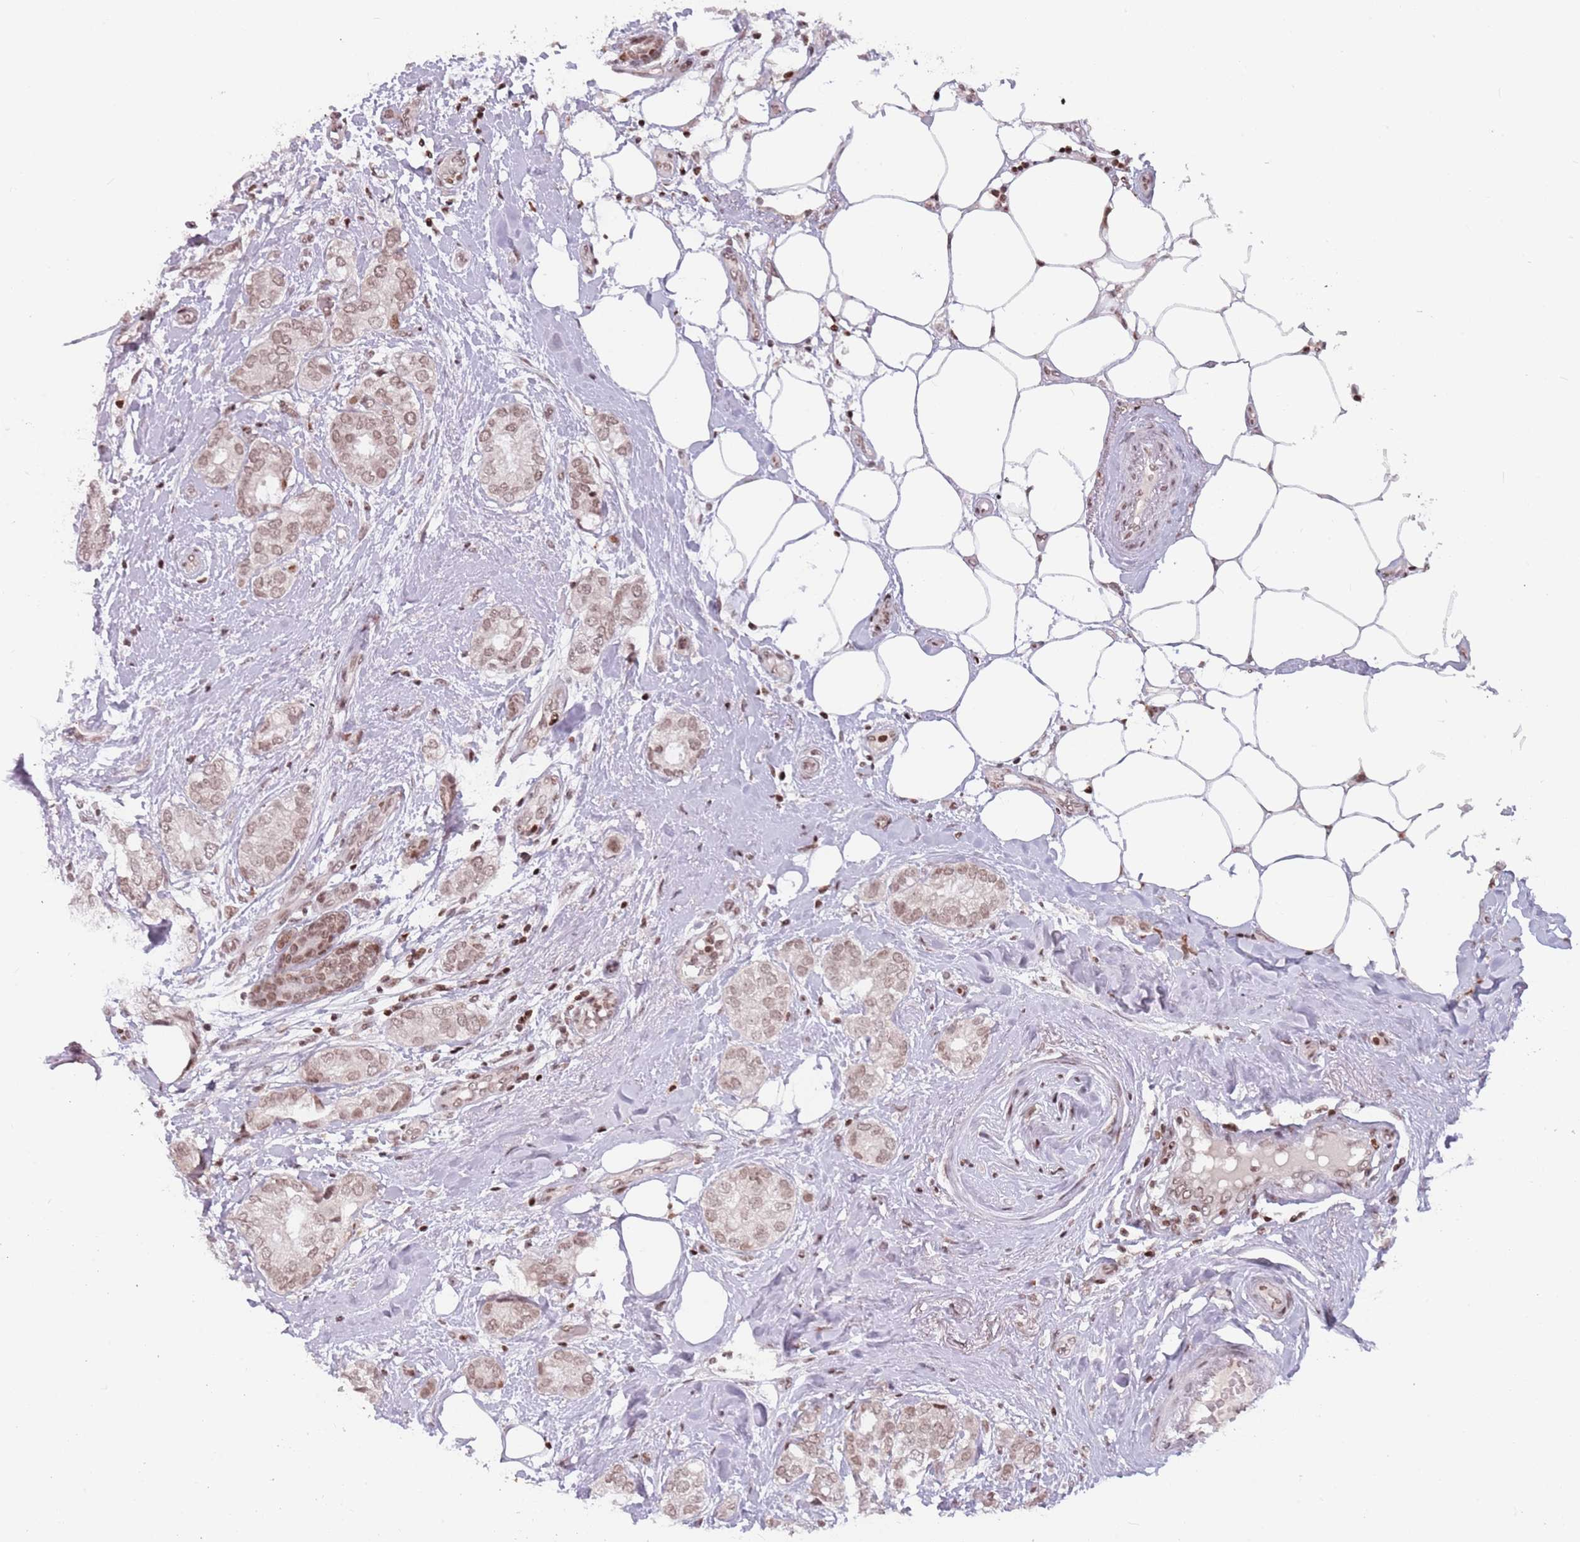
{"staining": {"intensity": "weak", "quantity": ">75%", "location": "nuclear"}, "tissue": "breast cancer", "cell_type": "Tumor cells", "image_type": "cancer", "snomed": [{"axis": "morphology", "description": "Duct carcinoma"}, {"axis": "topography", "description": "Breast"}], "caption": "Immunohistochemical staining of human breast cancer displays low levels of weak nuclear protein staining in approximately >75% of tumor cells.", "gene": "SH3RF3", "patient": {"sex": "female", "age": 73}}